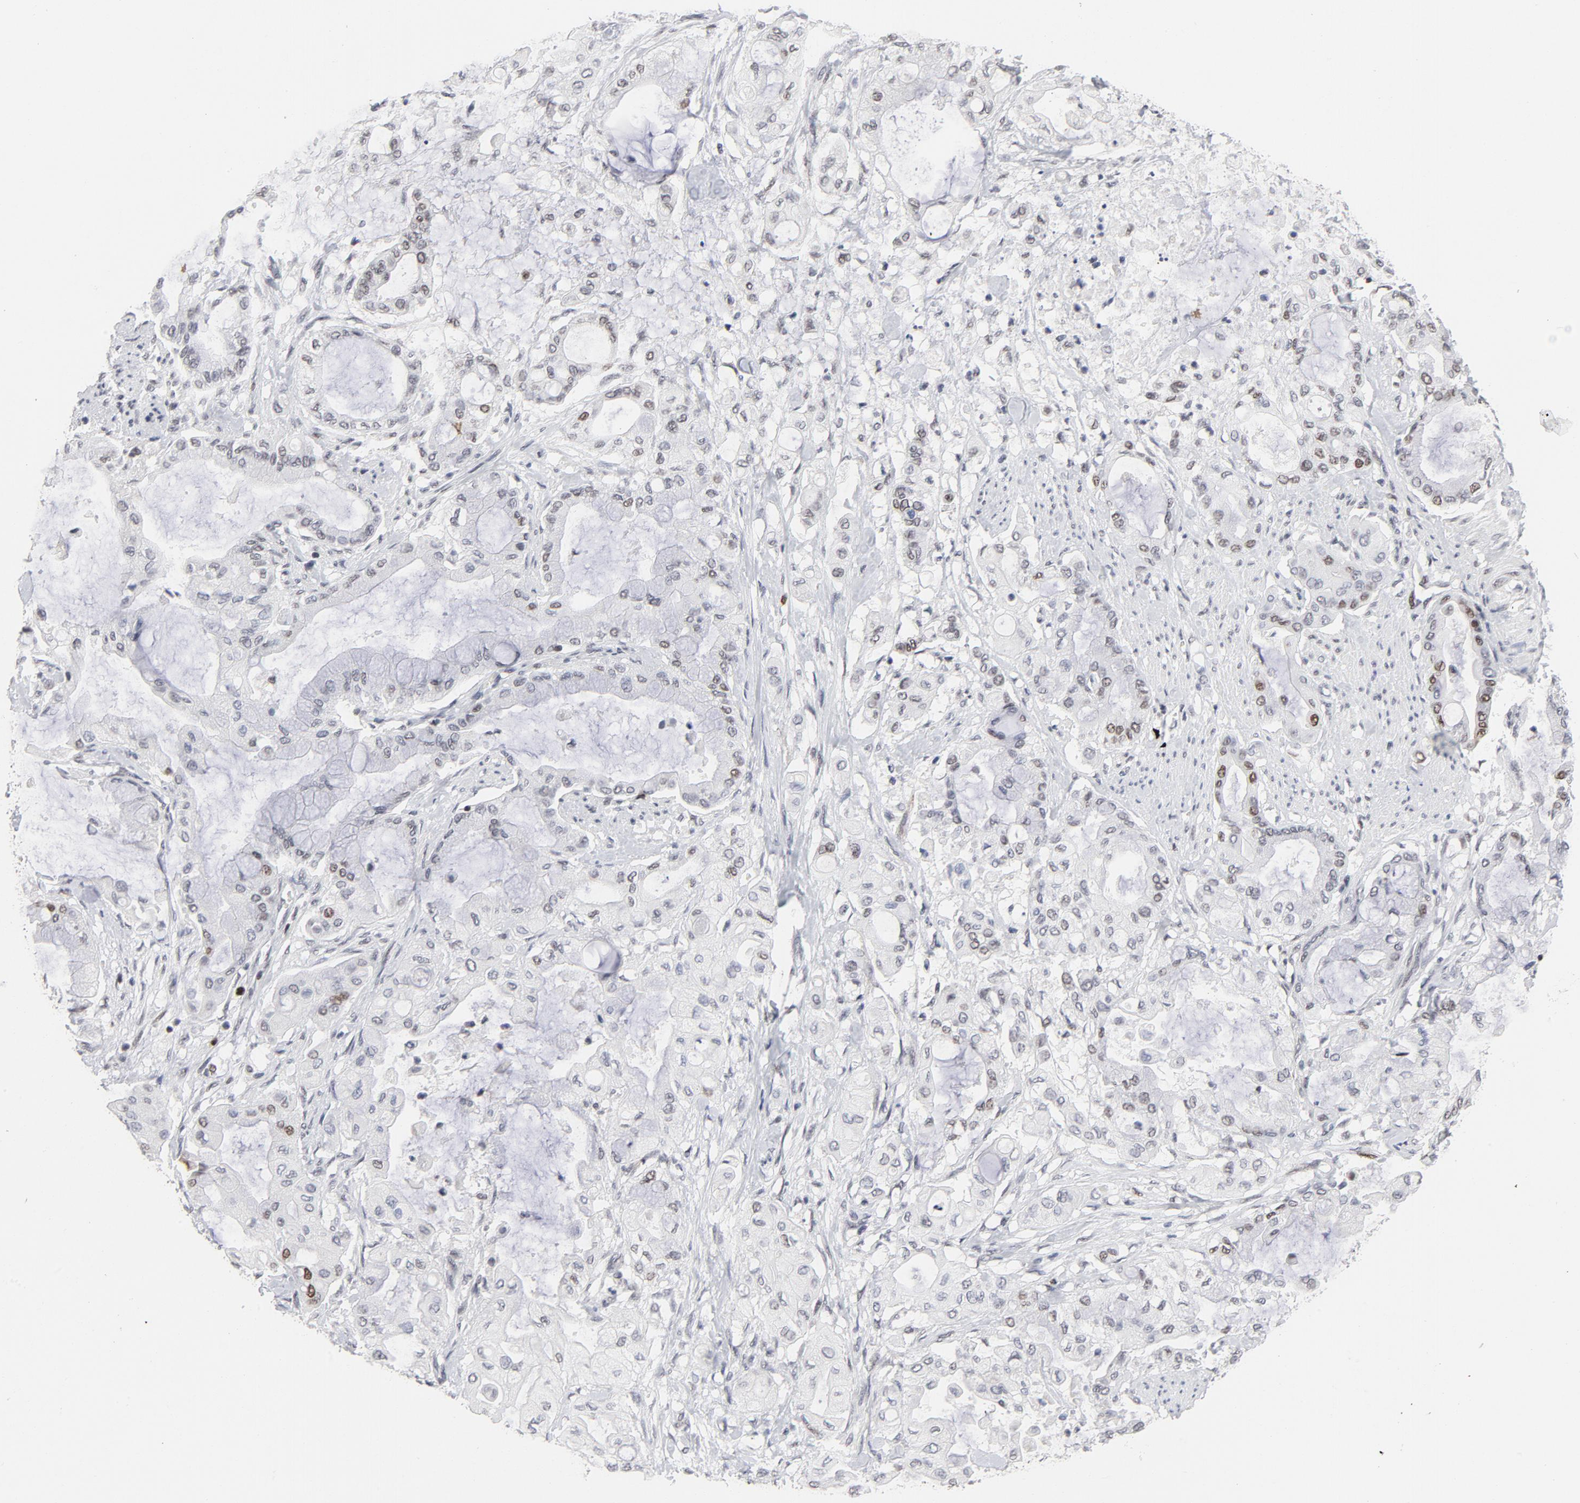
{"staining": {"intensity": "negative", "quantity": "none", "location": "none"}, "tissue": "pancreatic cancer", "cell_type": "Tumor cells", "image_type": "cancer", "snomed": [{"axis": "morphology", "description": "Adenocarcinoma, NOS"}, {"axis": "morphology", "description": "Adenocarcinoma, metastatic, NOS"}, {"axis": "topography", "description": "Lymph node"}, {"axis": "topography", "description": "Pancreas"}, {"axis": "topography", "description": "Duodenum"}], "caption": "This histopathology image is of adenocarcinoma (pancreatic) stained with immunohistochemistry to label a protein in brown with the nuclei are counter-stained blue. There is no staining in tumor cells. (DAB (3,3'-diaminobenzidine) immunohistochemistry (IHC) with hematoxylin counter stain).", "gene": "RFC4", "patient": {"sex": "female", "age": 64}}